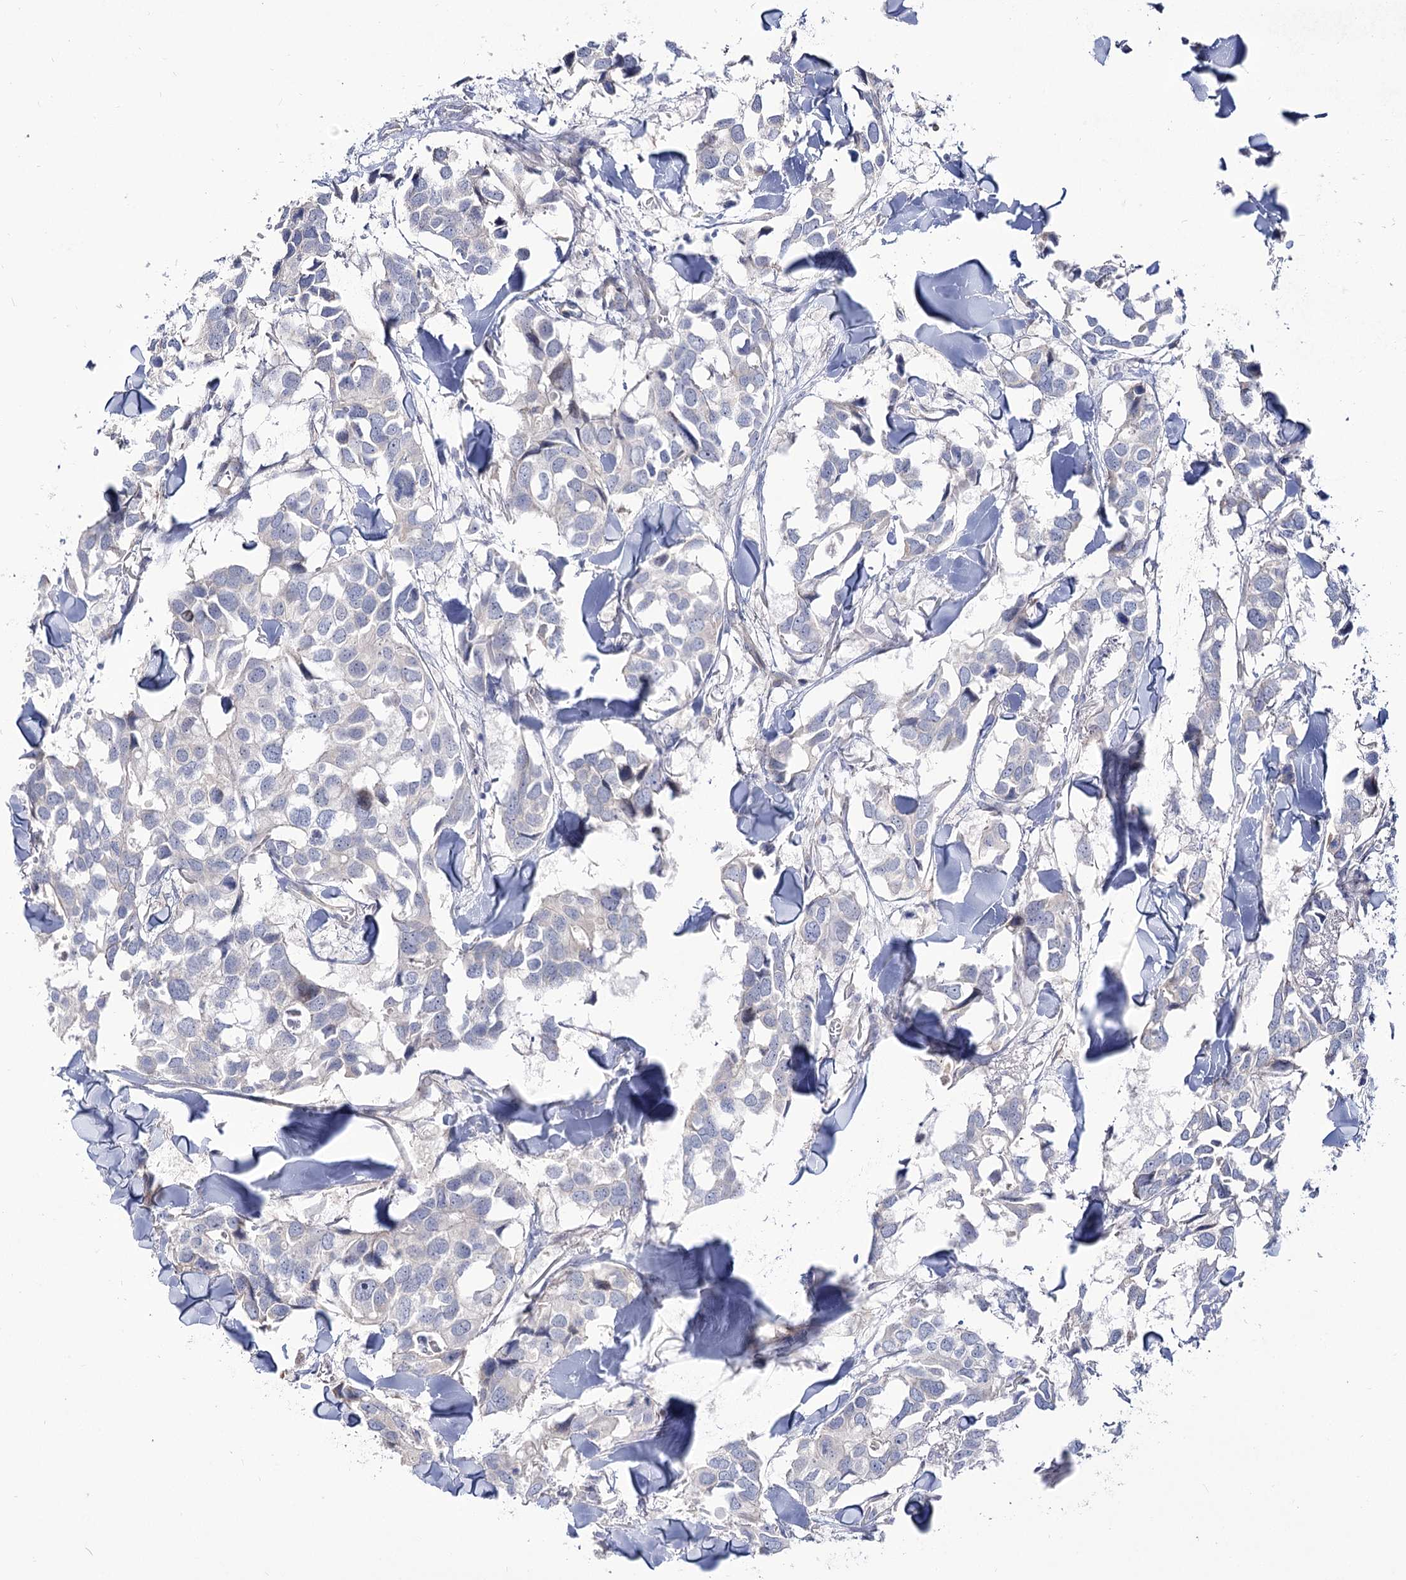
{"staining": {"intensity": "negative", "quantity": "none", "location": "none"}, "tissue": "breast cancer", "cell_type": "Tumor cells", "image_type": "cancer", "snomed": [{"axis": "morphology", "description": "Duct carcinoma"}, {"axis": "topography", "description": "Breast"}], "caption": "IHC histopathology image of breast cancer (infiltrating ductal carcinoma) stained for a protein (brown), which shows no positivity in tumor cells.", "gene": "SUOX", "patient": {"sex": "female", "age": 83}}